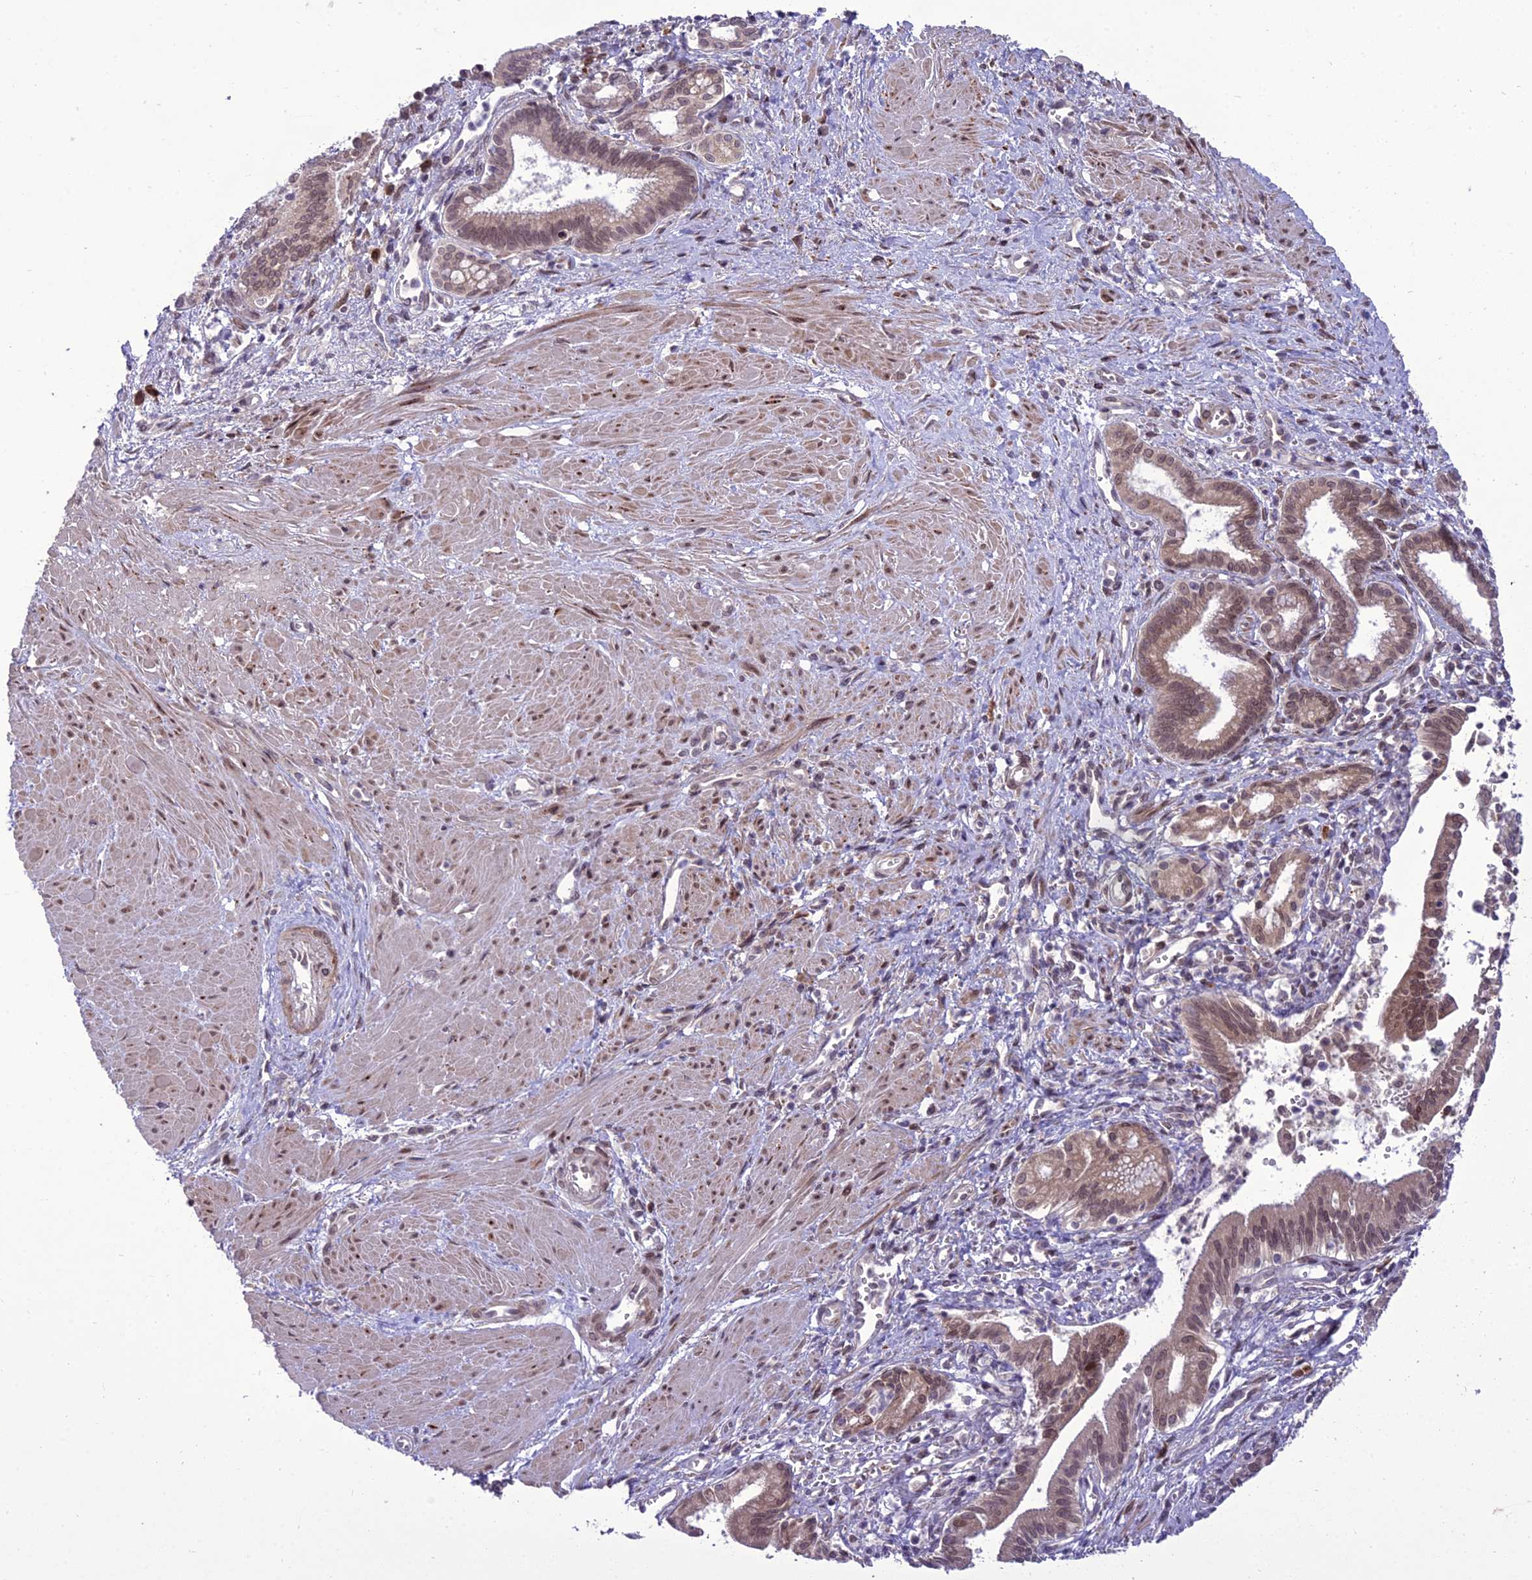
{"staining": {"intensity": "moderate", "quantity": ">75%", "location": "cytoplasmic/membranous,nuclear"}, "tissue": "pancreatic cancer", "cell_type": "Tumor cells", "image_type": "cancer", "snomed": [{"axis": "morphology", "description": "Adenocarcinoma, NOS"}, {"axis": "topography", "description": "Pancreas"}], "caption": "Immunohistochemistry image of human pancreatic cancer (adenocarcinoma) stained for a protein (brown), which shows medium levels of moderate cytoplasmic/membranous and nuclear staining in about >75% of tumor cells.", "gene": "NEURL2", "patient": {"sex": "male", "age": 78}}